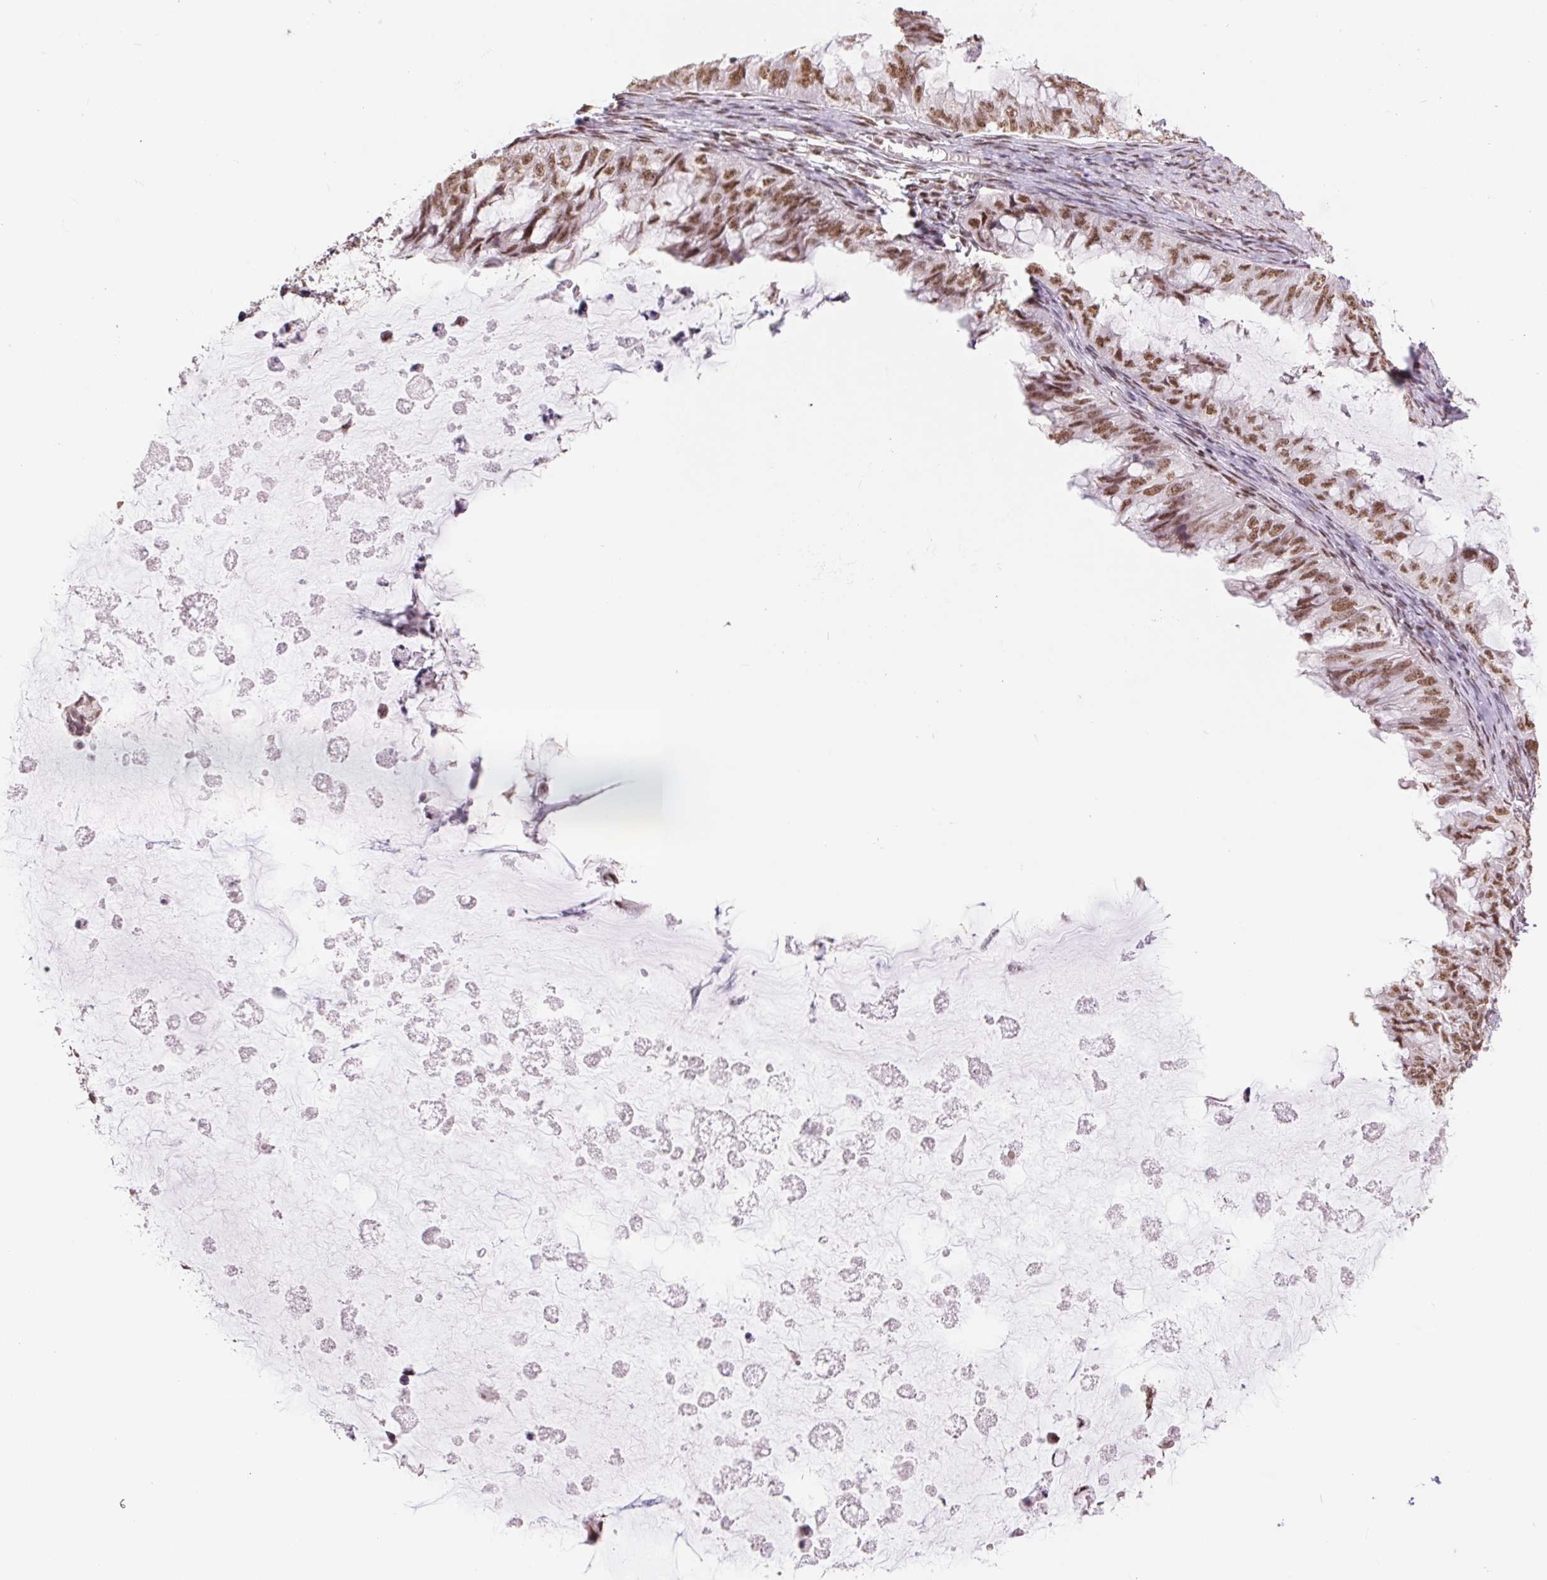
{"staining": {"intensity": "moderate", "quantity": ">75%", "location": "nuclear"}, "tissue": "ovarian cancer", "cell_type": "Tumor cells", "image_type": "cancer", "snomed": [{"axis": "morphology", "description": "Cystadenocarcinoma, mucinous, NOS"}, {"axis": "topography", "description": "Ovary"}], "caption": "Immunohistochemistry (IHC) staining of ovarian mucinous cystadenocarcinoma, which demonstrates medium levels of moderate nuclear staining in about >75% of tumor cells indicating moderate nuclear protein positivity. The staining was performed using DAB (brown) for protein detection and nuclei were counterstained in hematoxylin (blue).", "gene": "SREK1", "patient": {"sex": "female", "age": 72}}